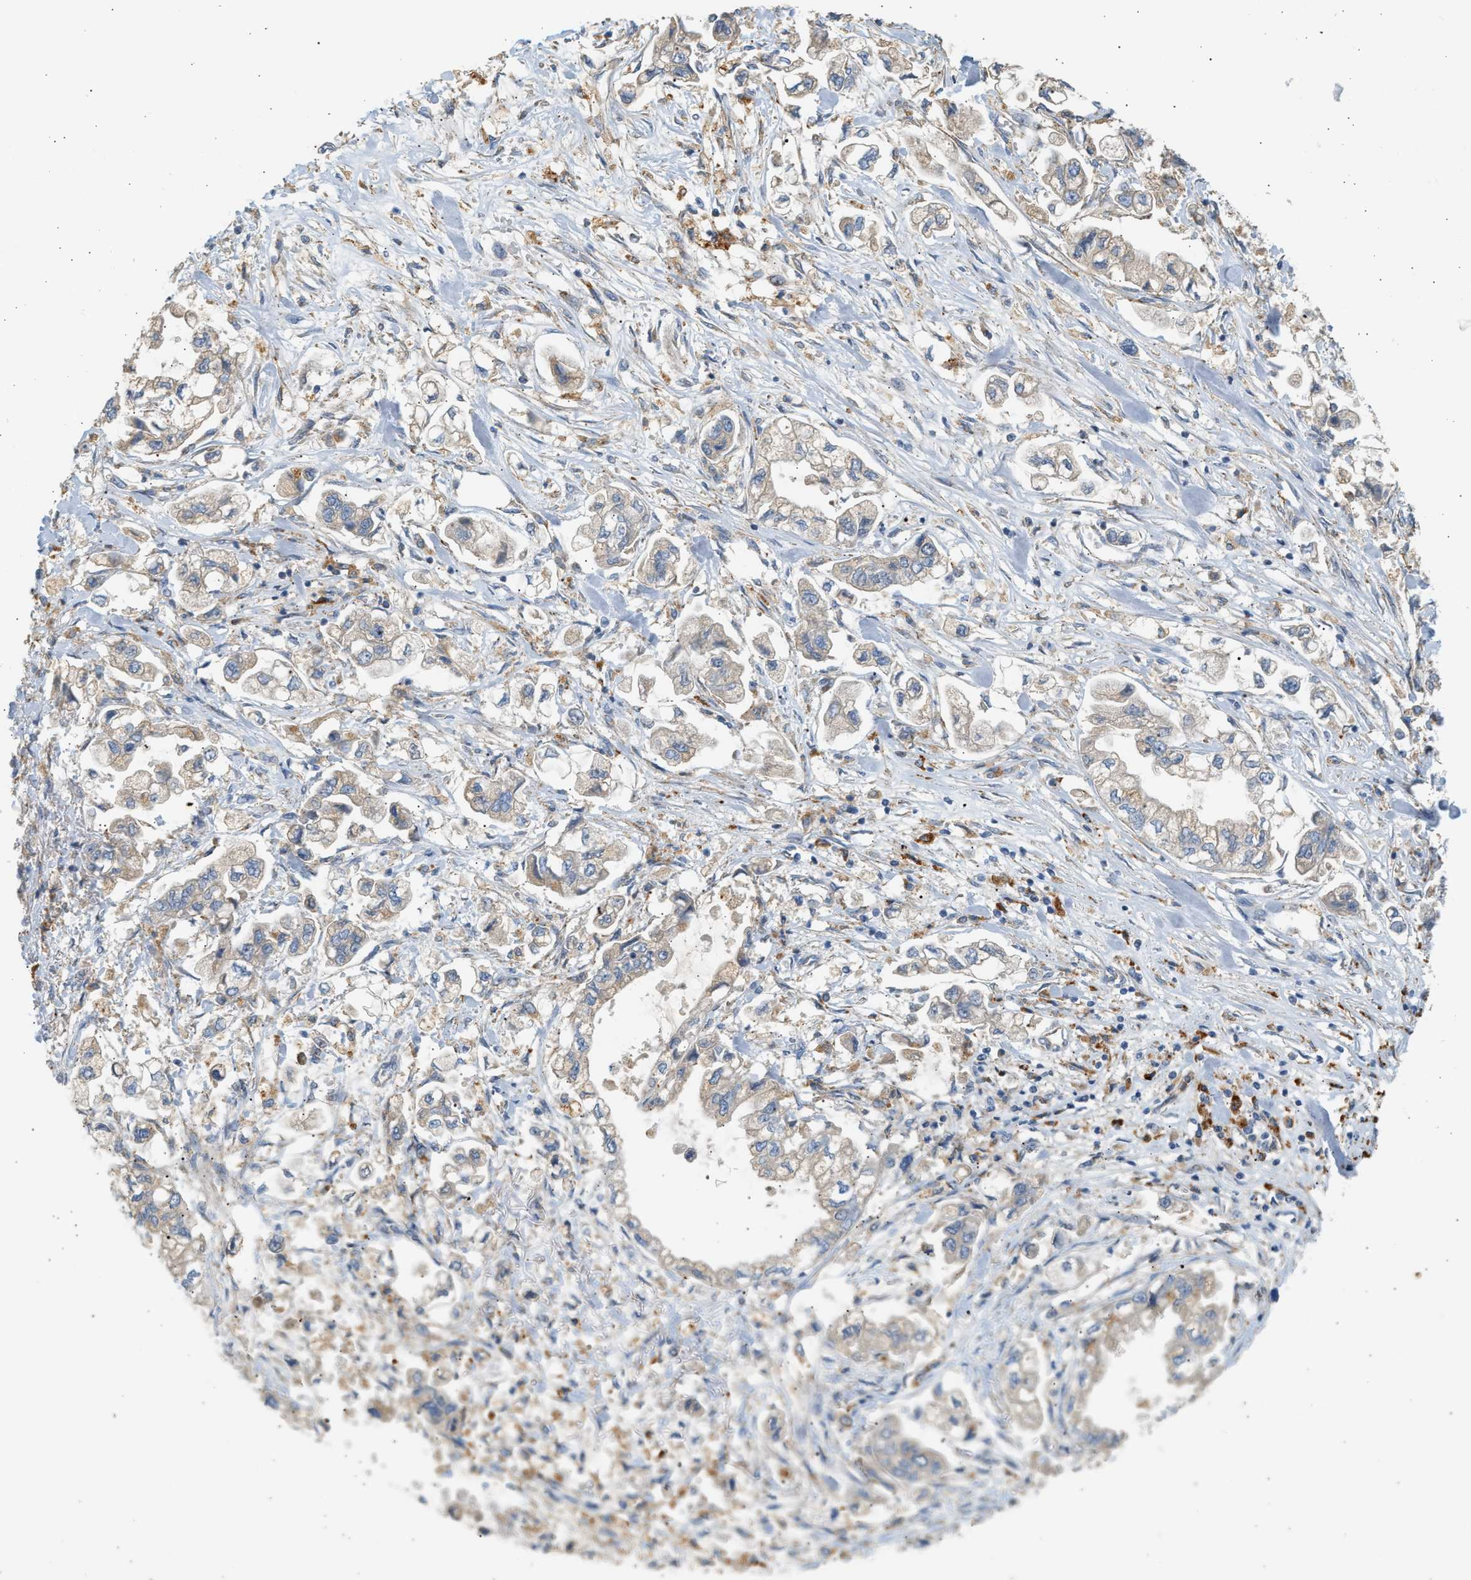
{"staining": {"intensity": "weak", "quantity": "<25%", "location": "cytoplasmic/membranous"}, "tissue": "stomach cancer", "cell_type": "Tumor cells", "image_type": "cancer", "snomed": [{"axis": "morphology", "description": "Normal tissue, NOS"}, {"axis": "morphology", "description": "Adenocarcinoma, NOS"}, {"axis": "topography", "description": "Stomach"}], "caption": "Human adenocarcinoma (stomach) stained for a protein using IHC shows no expression in tumor cells.", "gene": "ENTHD1", "patient": {"sex": "male", "age": 62}}